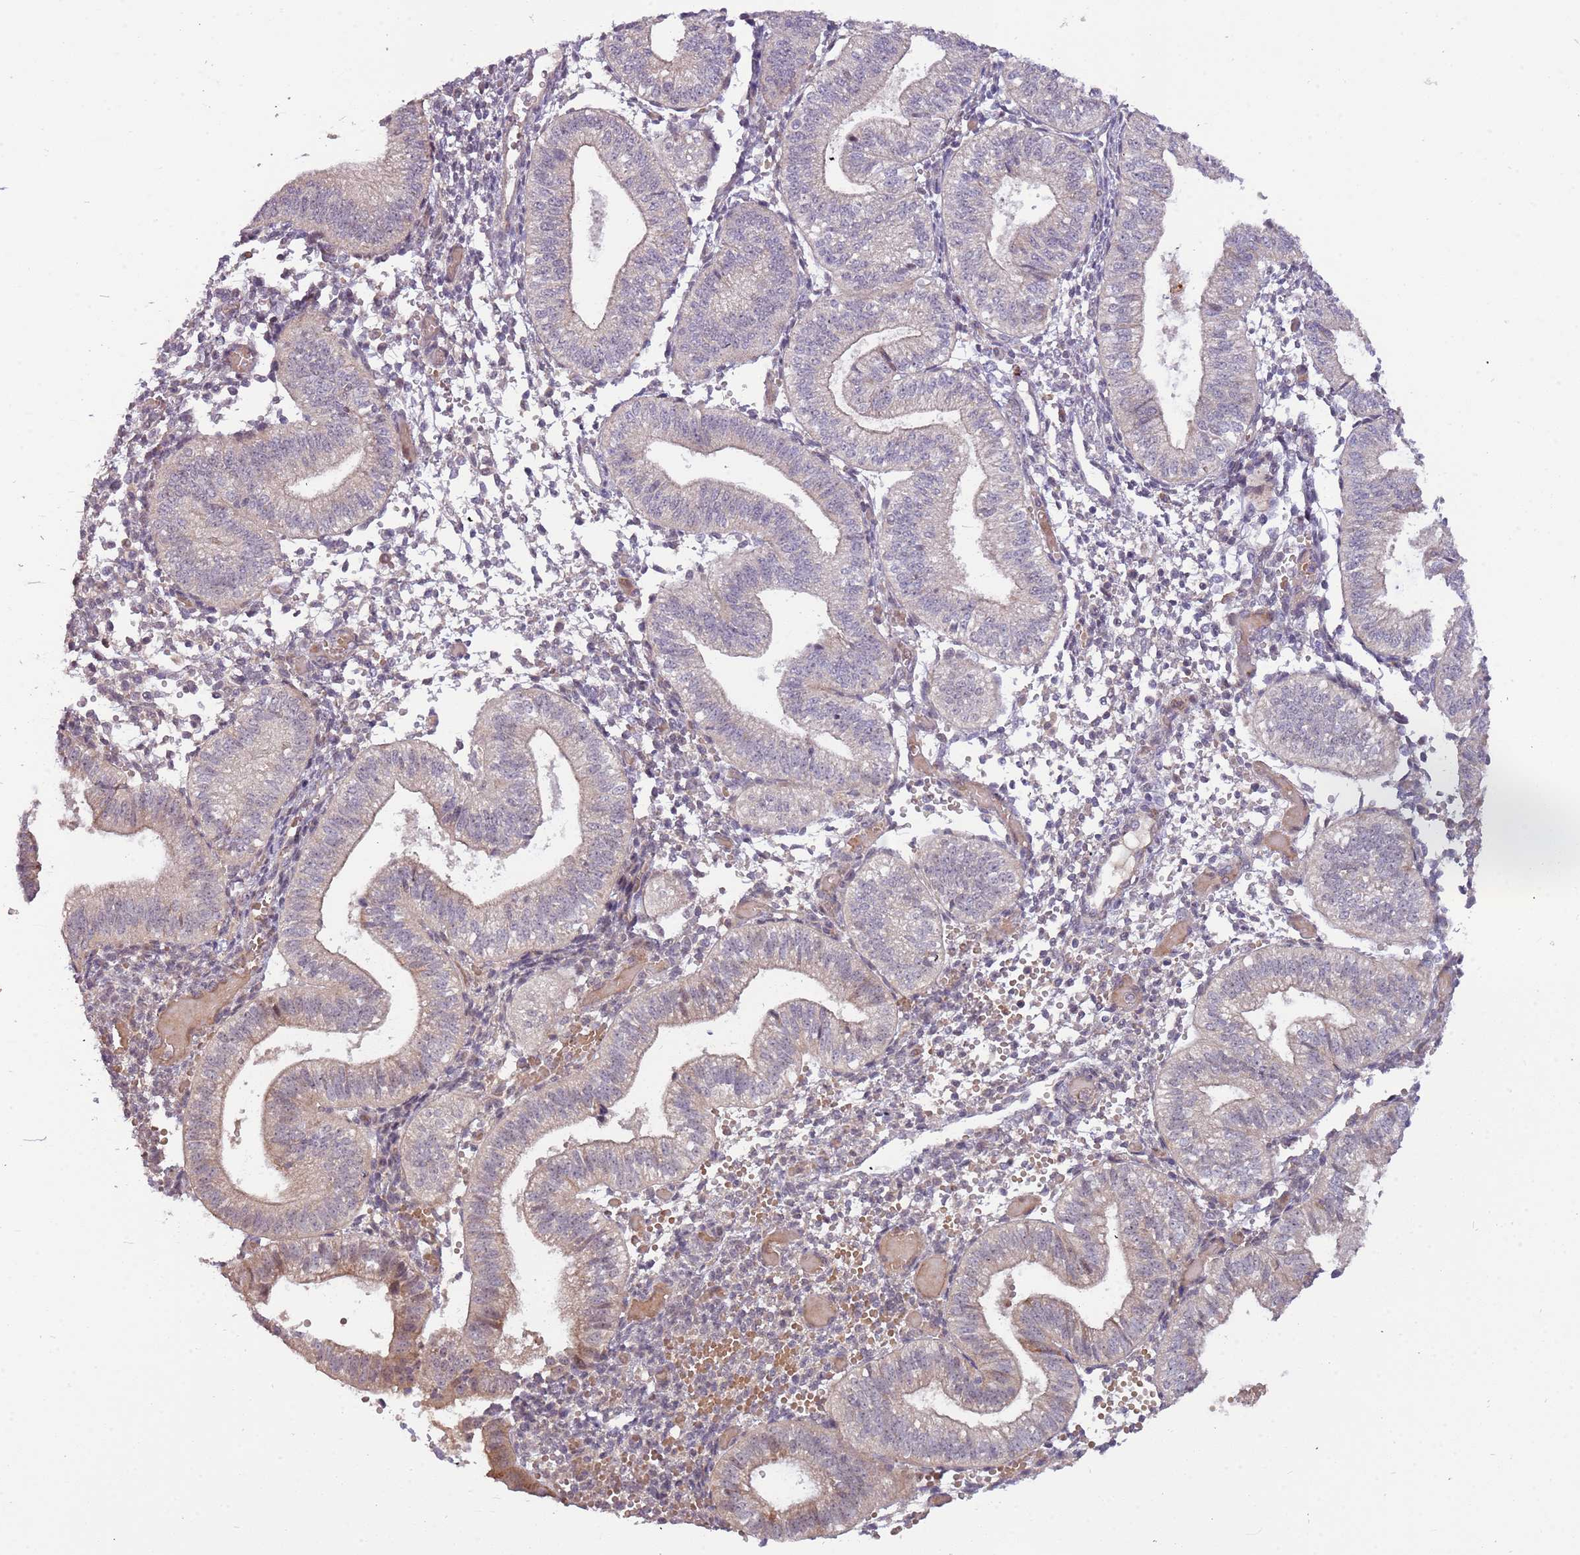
{"staining": {"intensity": "moderate", "quantity": "<25%", "location": "cytoplasmic/membranous"}, "tissue": "endometrium", "cell_type": "Cells in endometrial stroma", "image_type": "normal", "snomed": [{"axis": "morphology", "description": "Normal tissue, NOS"}, {"axis": "topography", "description": "Endometrium"}], "caption": "An IHC micrograph of unremarkable tissue is shown. Protein staining in brown shows moderate cytoplasmic/membranous positivity in endometrium within cells in endometrial stroma. Nuclei are stained in blue.", "gene": "TRAPPC6B", "patient": {"sex": "female", "age": 34}}